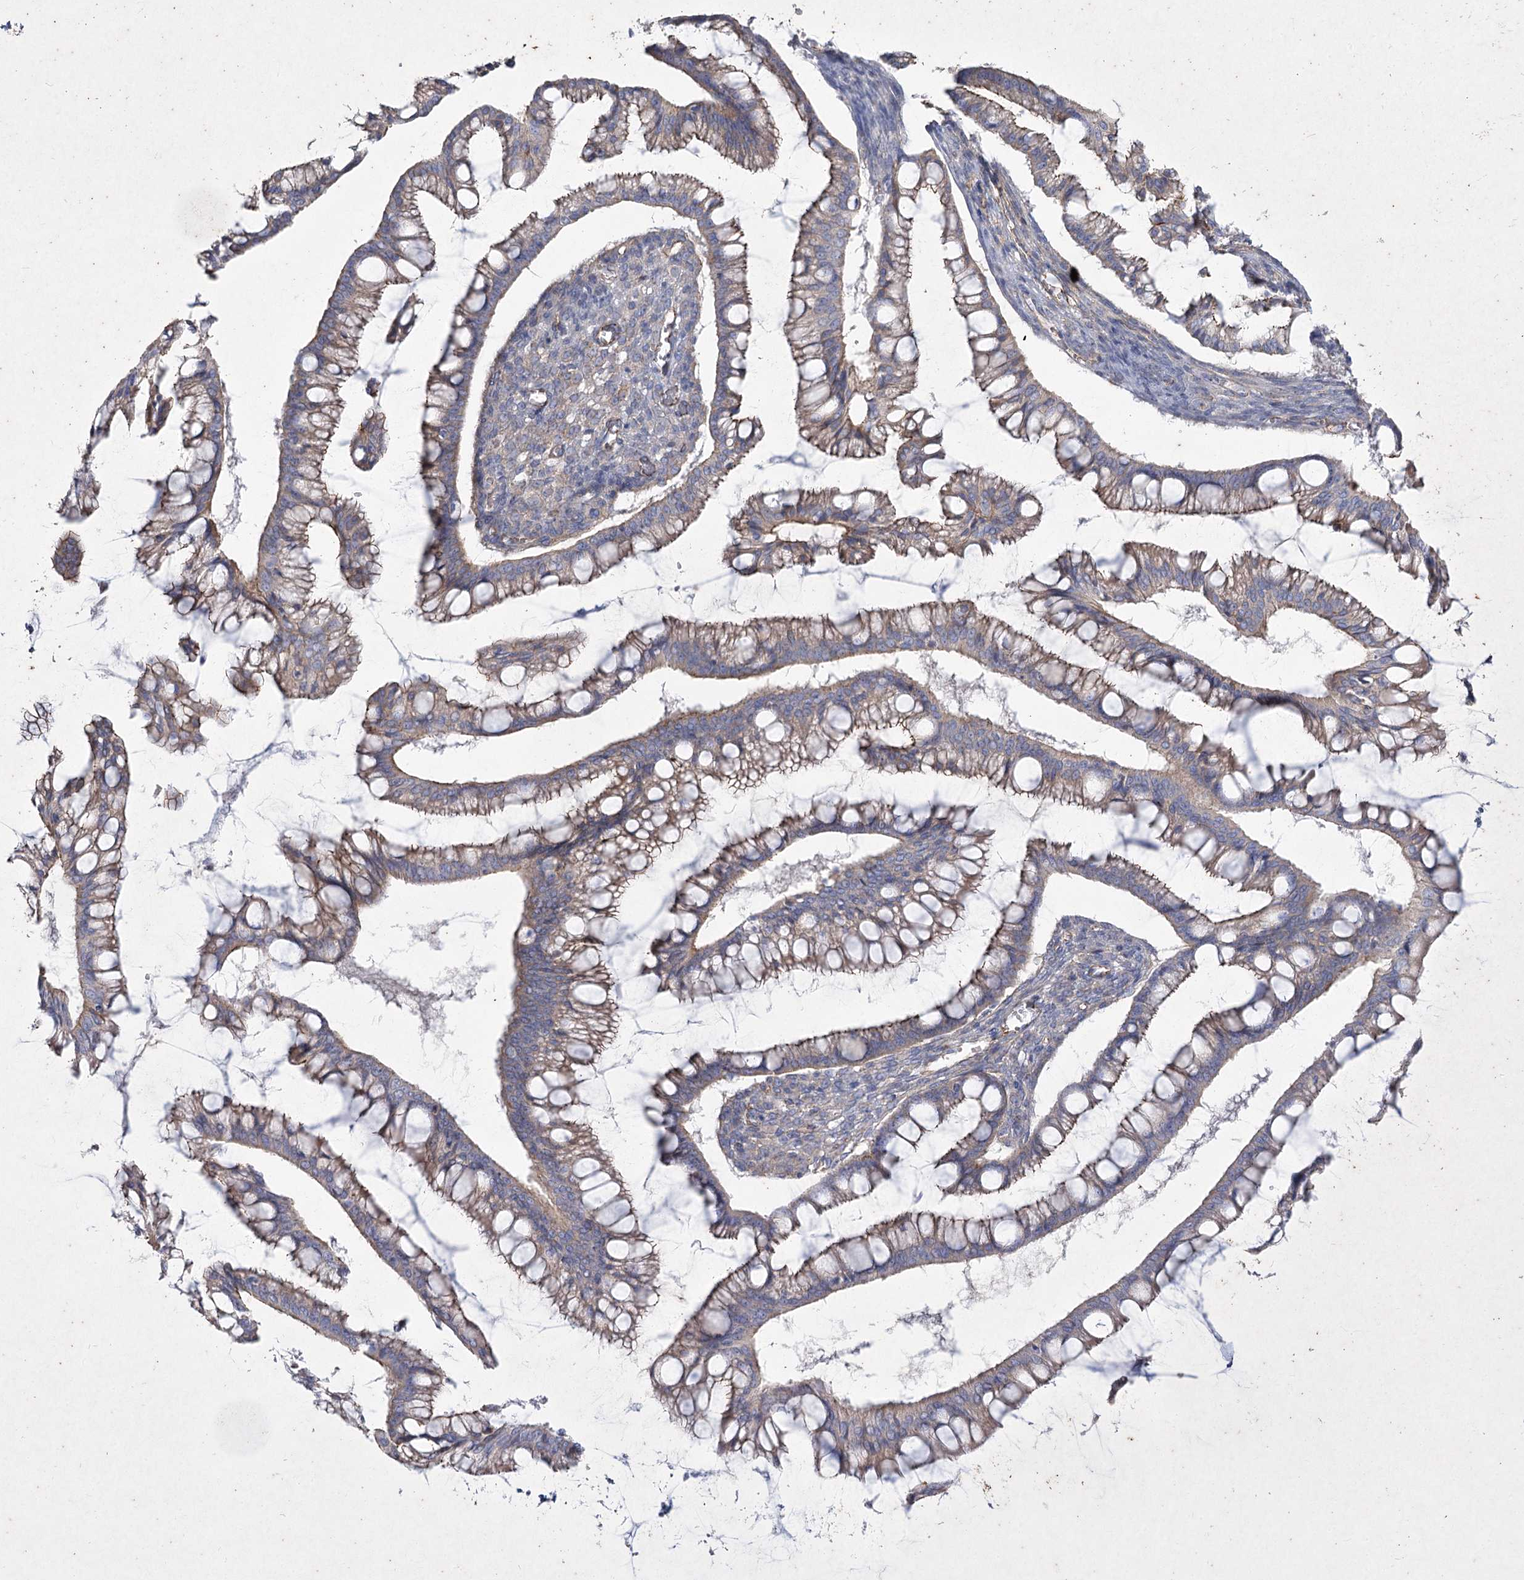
{"staining": {"intensity": "weak", "quantity": ">75%", "location": "cytoplasmic/membranous"}, "tissue": "ovarian cancer", "cell_type": "Tumor cells", "image_type": "cancer", "snomed": [{"axis": "morphology", "description": "Cystadenocarcinoma, mucinous, NOS"}, {"axis": "topography", "description": "Ovary"}], "caption": "A brown stain highlights weak cytoplasmic/membranous staining of a protein in human ovarian cancer (mucinous cystadenocarcinoma) tumor cells.", "gene": "LDLRAD3", "patient": {"sex": "female", "age": 73}}